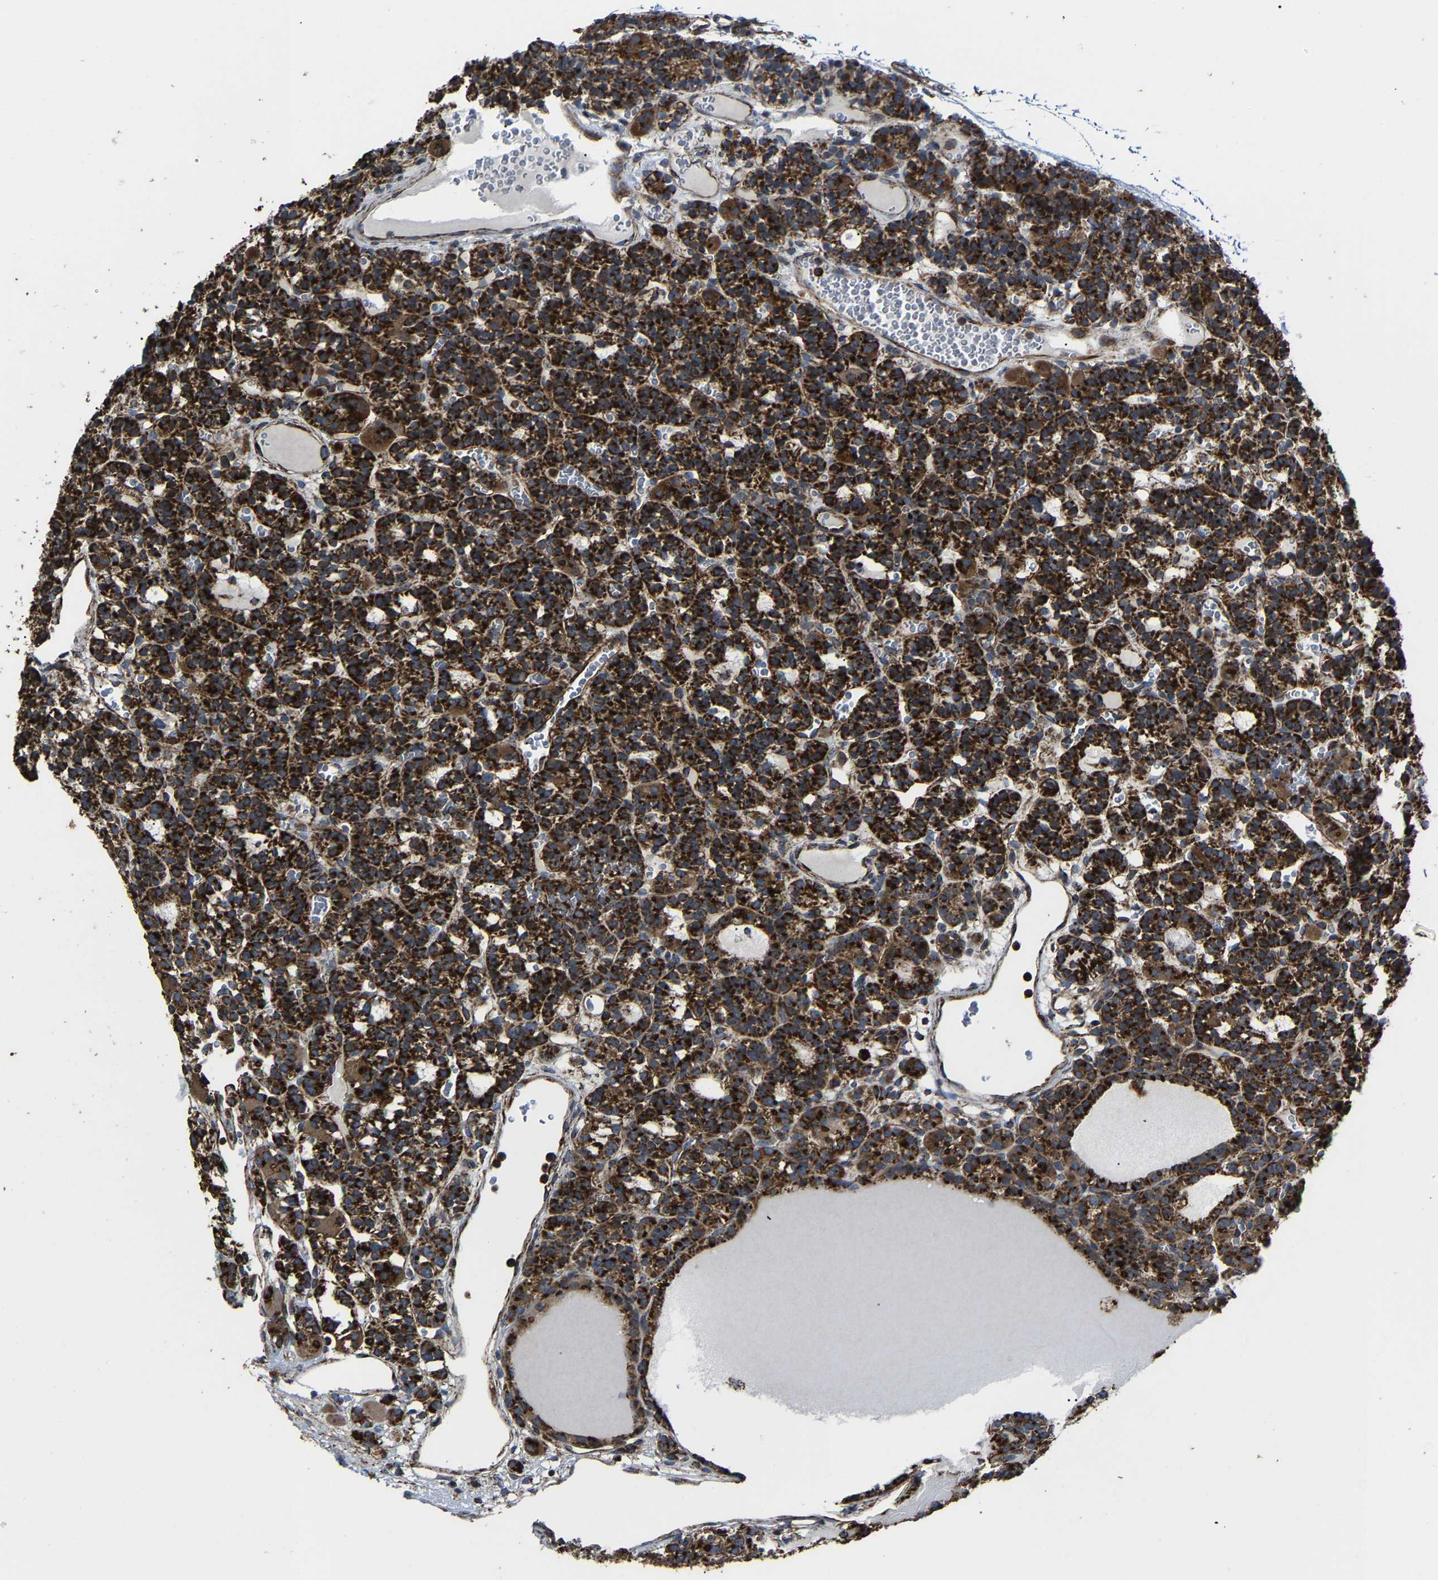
{"staining": {"intensity": "strong", "quantity": ">75%", "location": "cytoplasmic/membranous"}, "tissue": "parathyroid gland", "cell_type": "Glandular cells", "image_type": "normal", "snomed": [{"axis": "morphology", "description": "Normal tissue, NOS"}, {"axis": "morphology", "description": "Adenoma, NOS"}, {"axis": "topography", "description": "Parathyroid gland"}], "caption": "Protein staining displays strong cytoplasmic/membranous positivity in about >75% of glandular cells in unremarkable parathyroid gland.", "gene": "NDUFV3", "patient": {"sex": "female", "age": 58}}